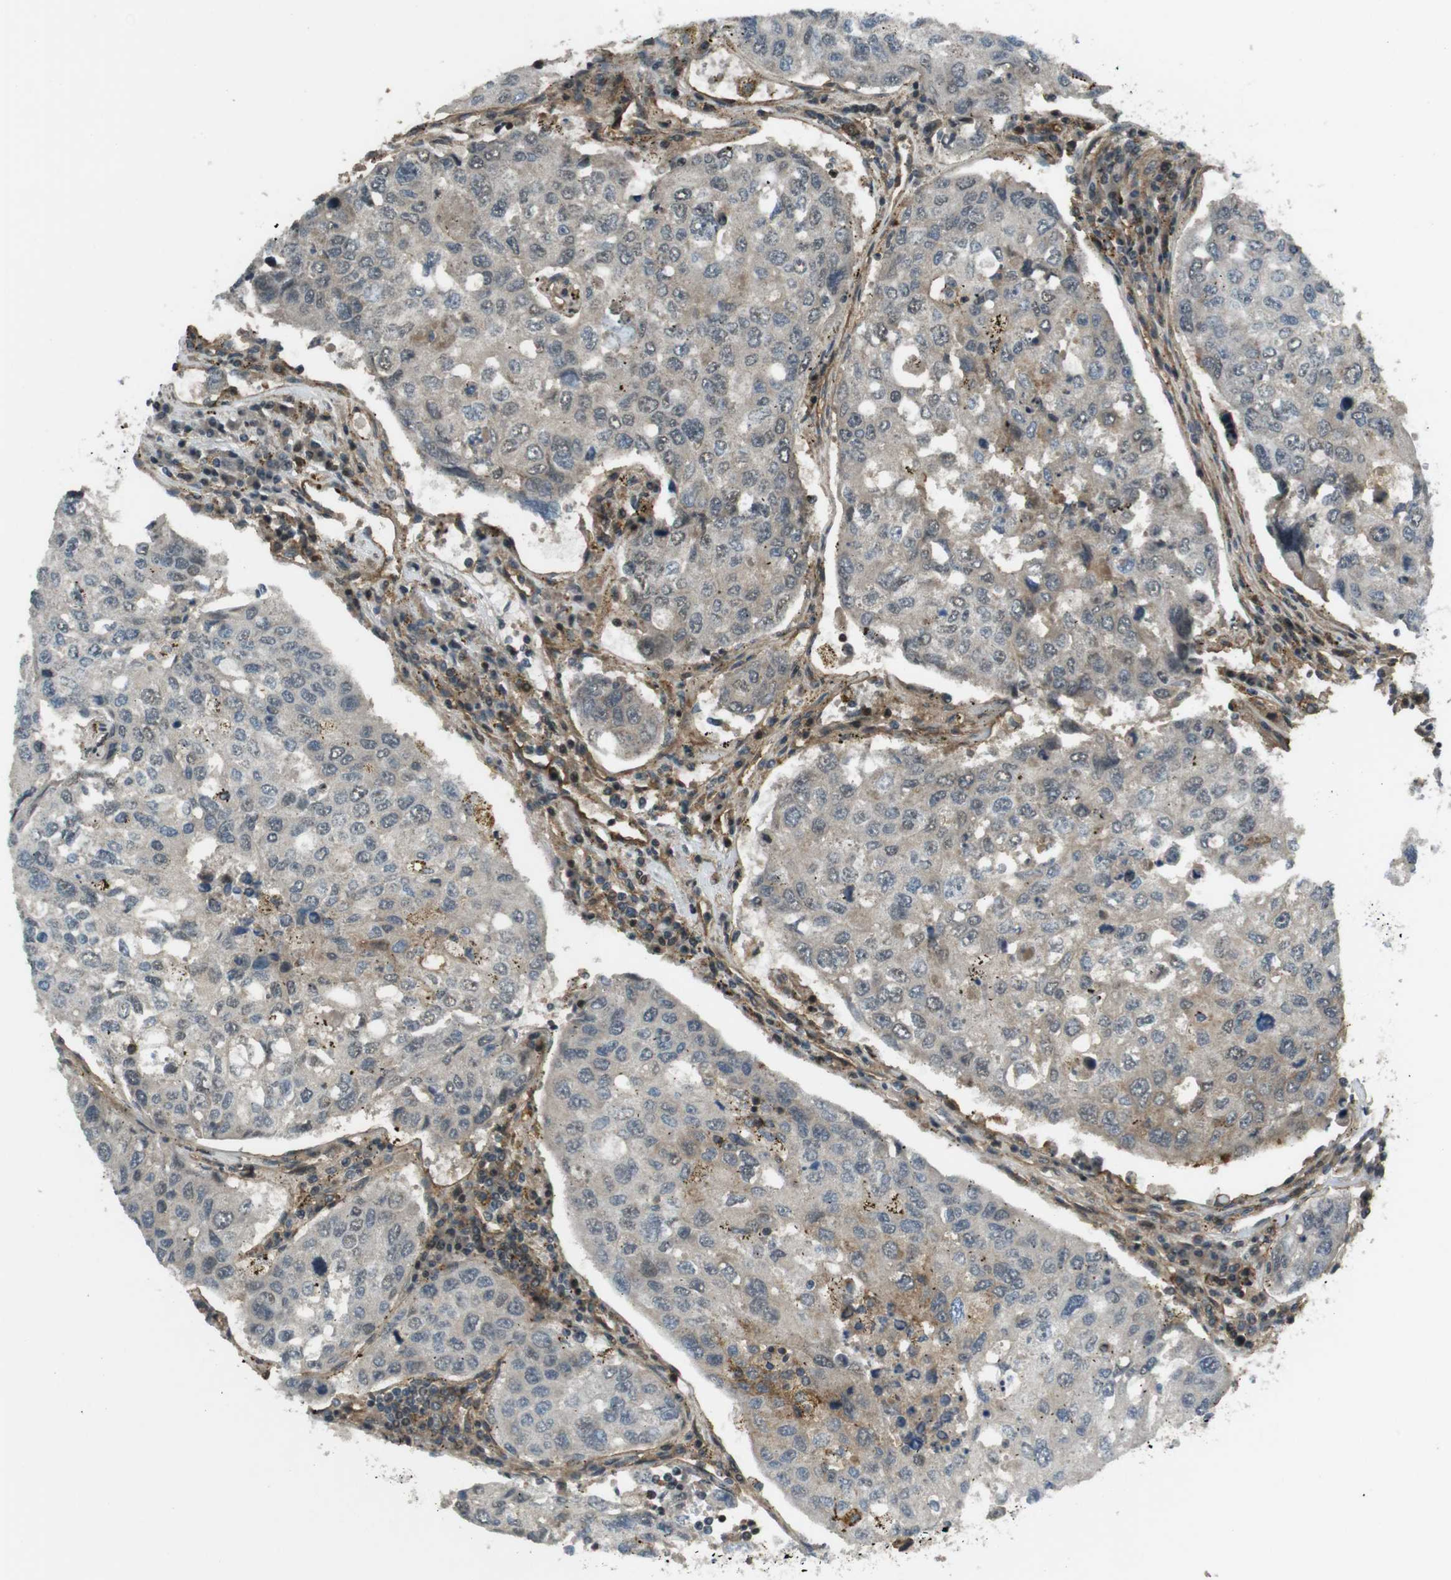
{"staining": {"intensity": "weak", "quantity": "<25%", "location": "cytoplasmic/membranous,nuclear"}, "tissue": "urothelial cancer", "cell_type": "Tumor cells", "image_type": "cancer", "snomed": [{"axis": "morphology", "description": "Urothelial carcinoma, High grade"}, {"axis": "topography", "description": "Lymph node"}, {"axis": "topography", "description": "Urinary bladder"}], "caption": "IHC histopathology image of neoplastic tissue: human urothelial cancer stained with DAB (3,3'-diaminobenzidine) shows no significant protein expression in tumor cells.", "gene": "TIAM2", "patient": {"sex": "male", "age": 51}}